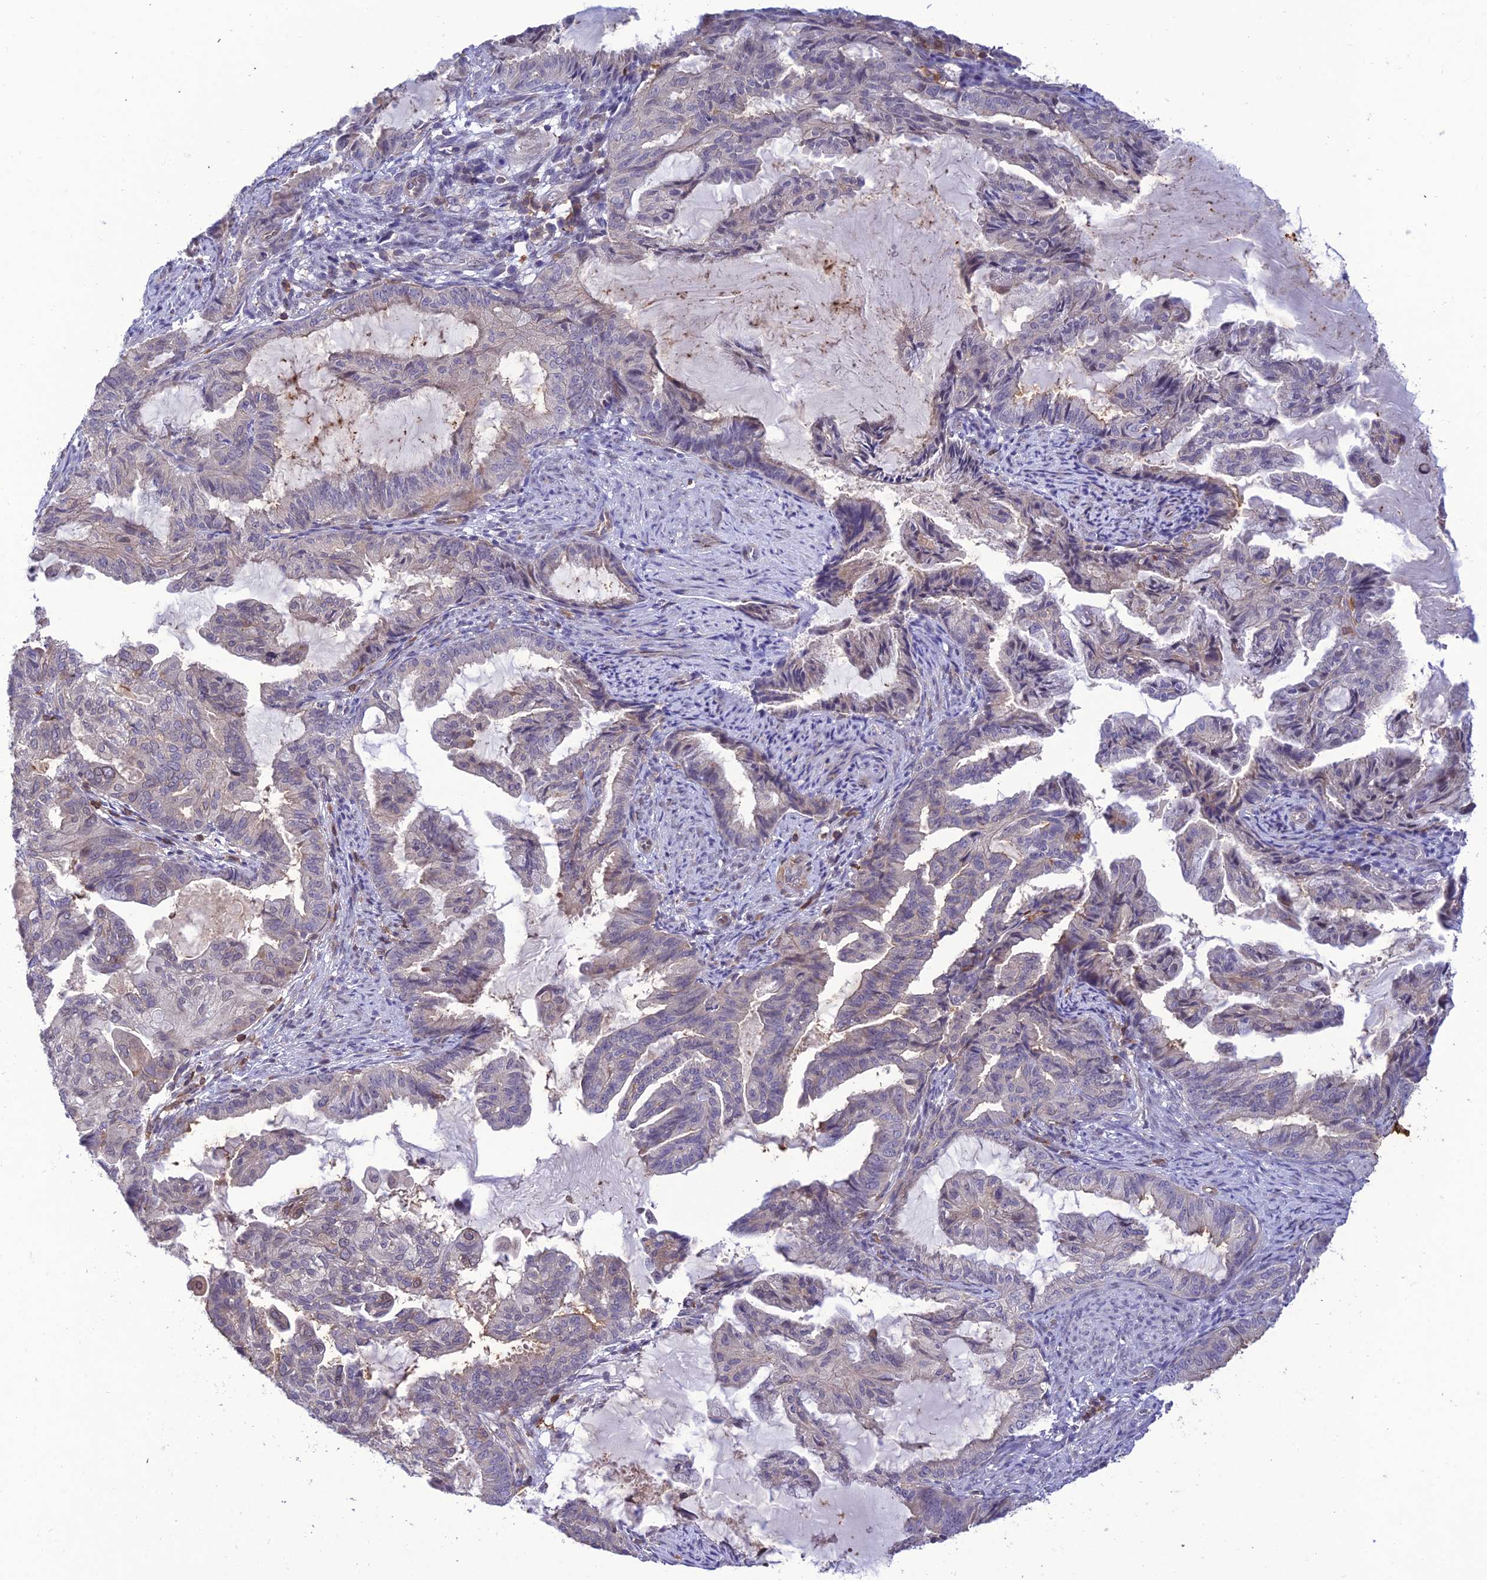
{"staining": {"intensity": "weak", "quantity": "<25%", "location": "nuclear"}, "tissue": "endometrial cancer", "cell_type": "Tumor cells", "image_type": "cancer", "snomed": [{"axis": "morphology", "description": "Adenocarcinoma, NOS"}, {"axis": "topography", "description": "Endometrium"}], "caption": "Immunohistochemistry histopathology image of neoplastic tissue: adenocarcinoma (endometrial) stained with DAB displays no significant protein positivity in tumor cells.", "gene": "FAM76A", "patient": {"sex": "female", "age": 86}}